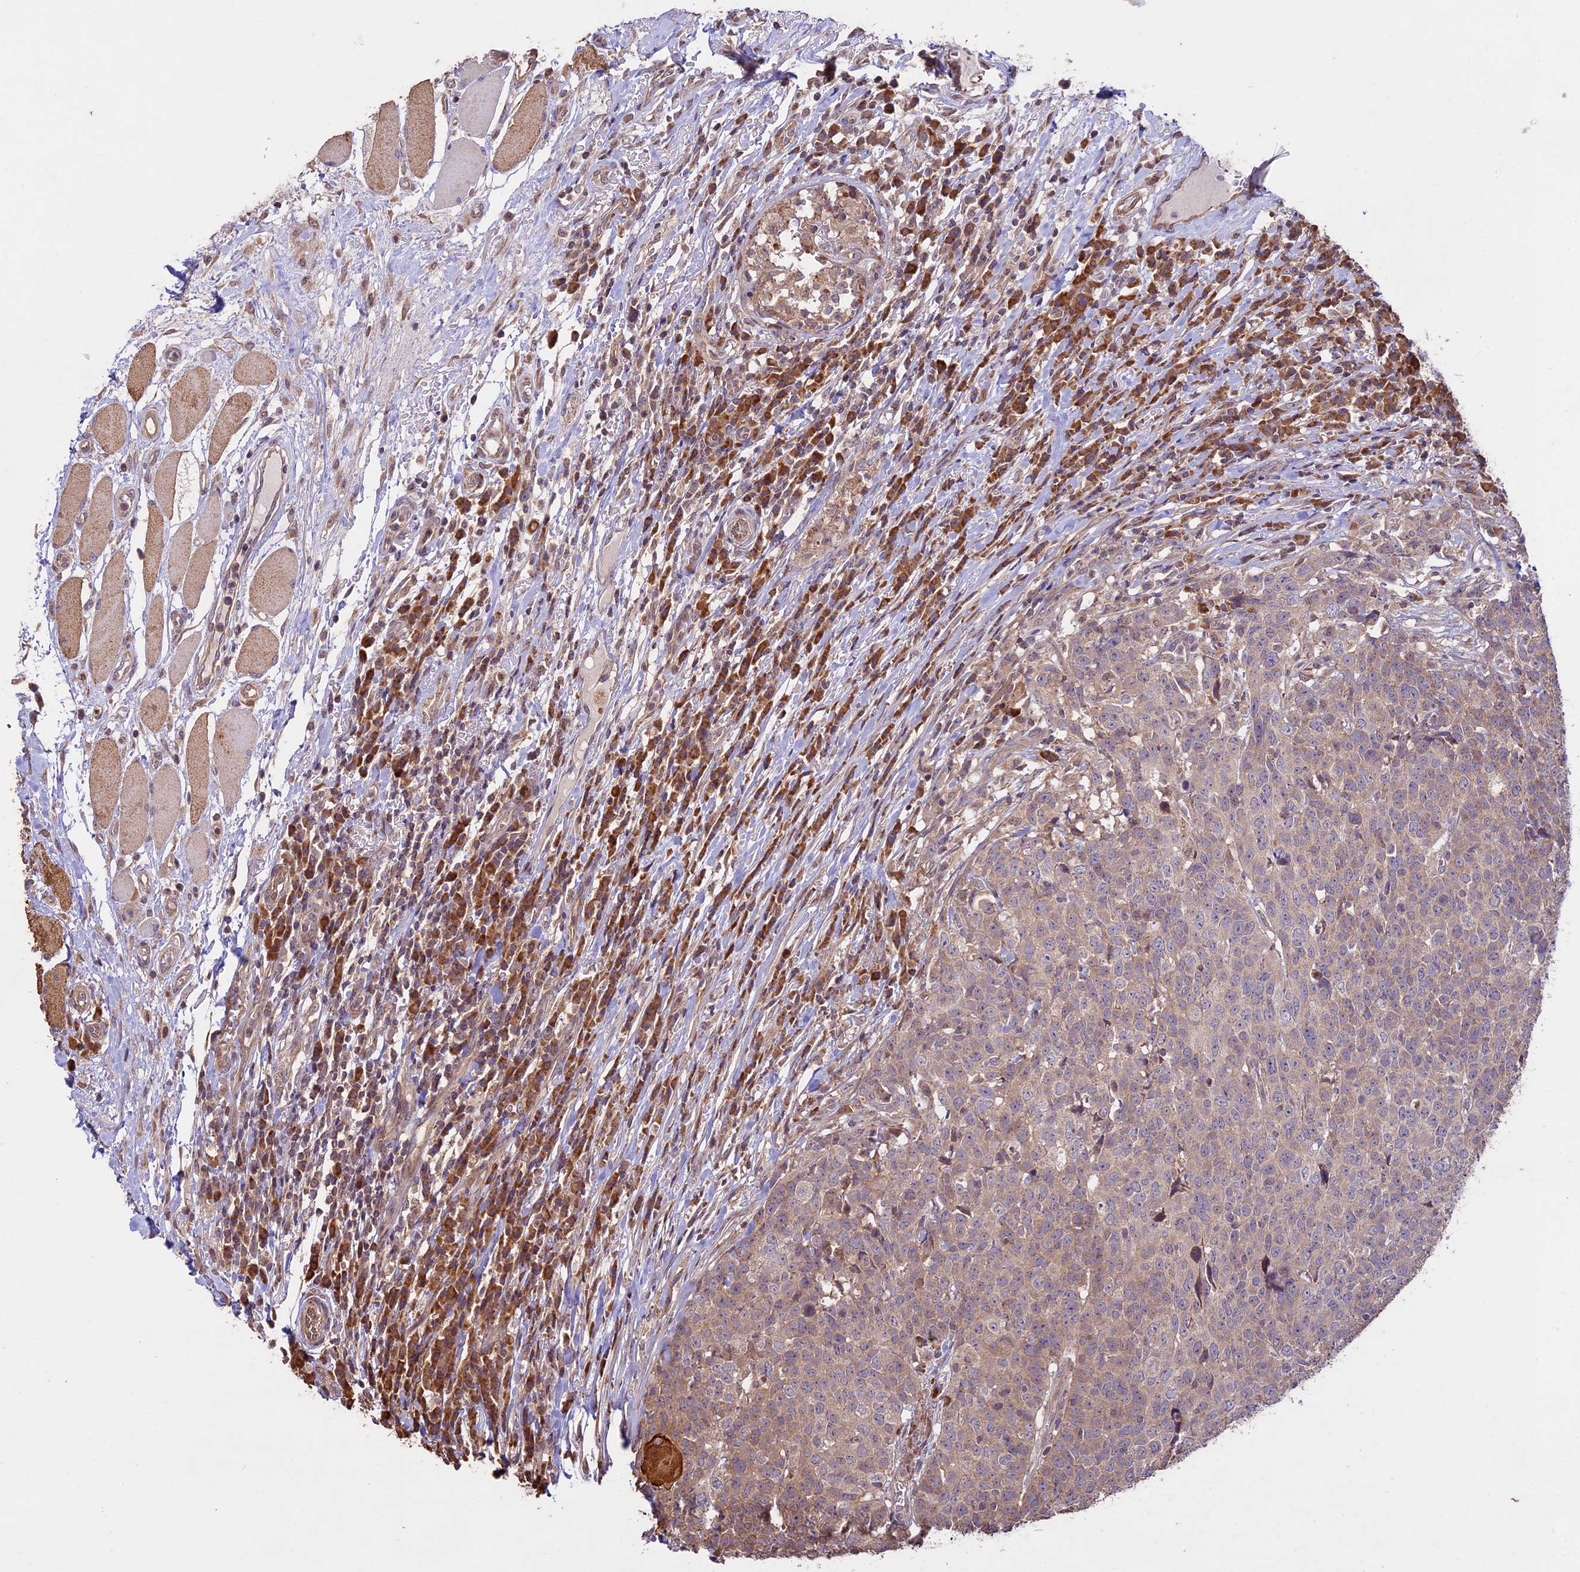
{"staining": {"intensity": "moderate", "quantity": "<25%", "location": "cytoplasmic/membranous"}, "tissue": "head and neck cancer", "cell_type": "Tumor cells", "image_type": "cancer", "snomed": [{"axis": "morphology", "description": "Squamous cell carcinoma, NOS"}, {"axis": "topography", "description": "Head-Neck"}], "caption": "Moderate cytoplasmic/membranous positivity is present in about <25% of tumor cells in head and neck squamous cell carcinoma. Nuclei are stained in blue.", "gene": "BCAS4", "patient": {"sex": "male", "age": 66}}